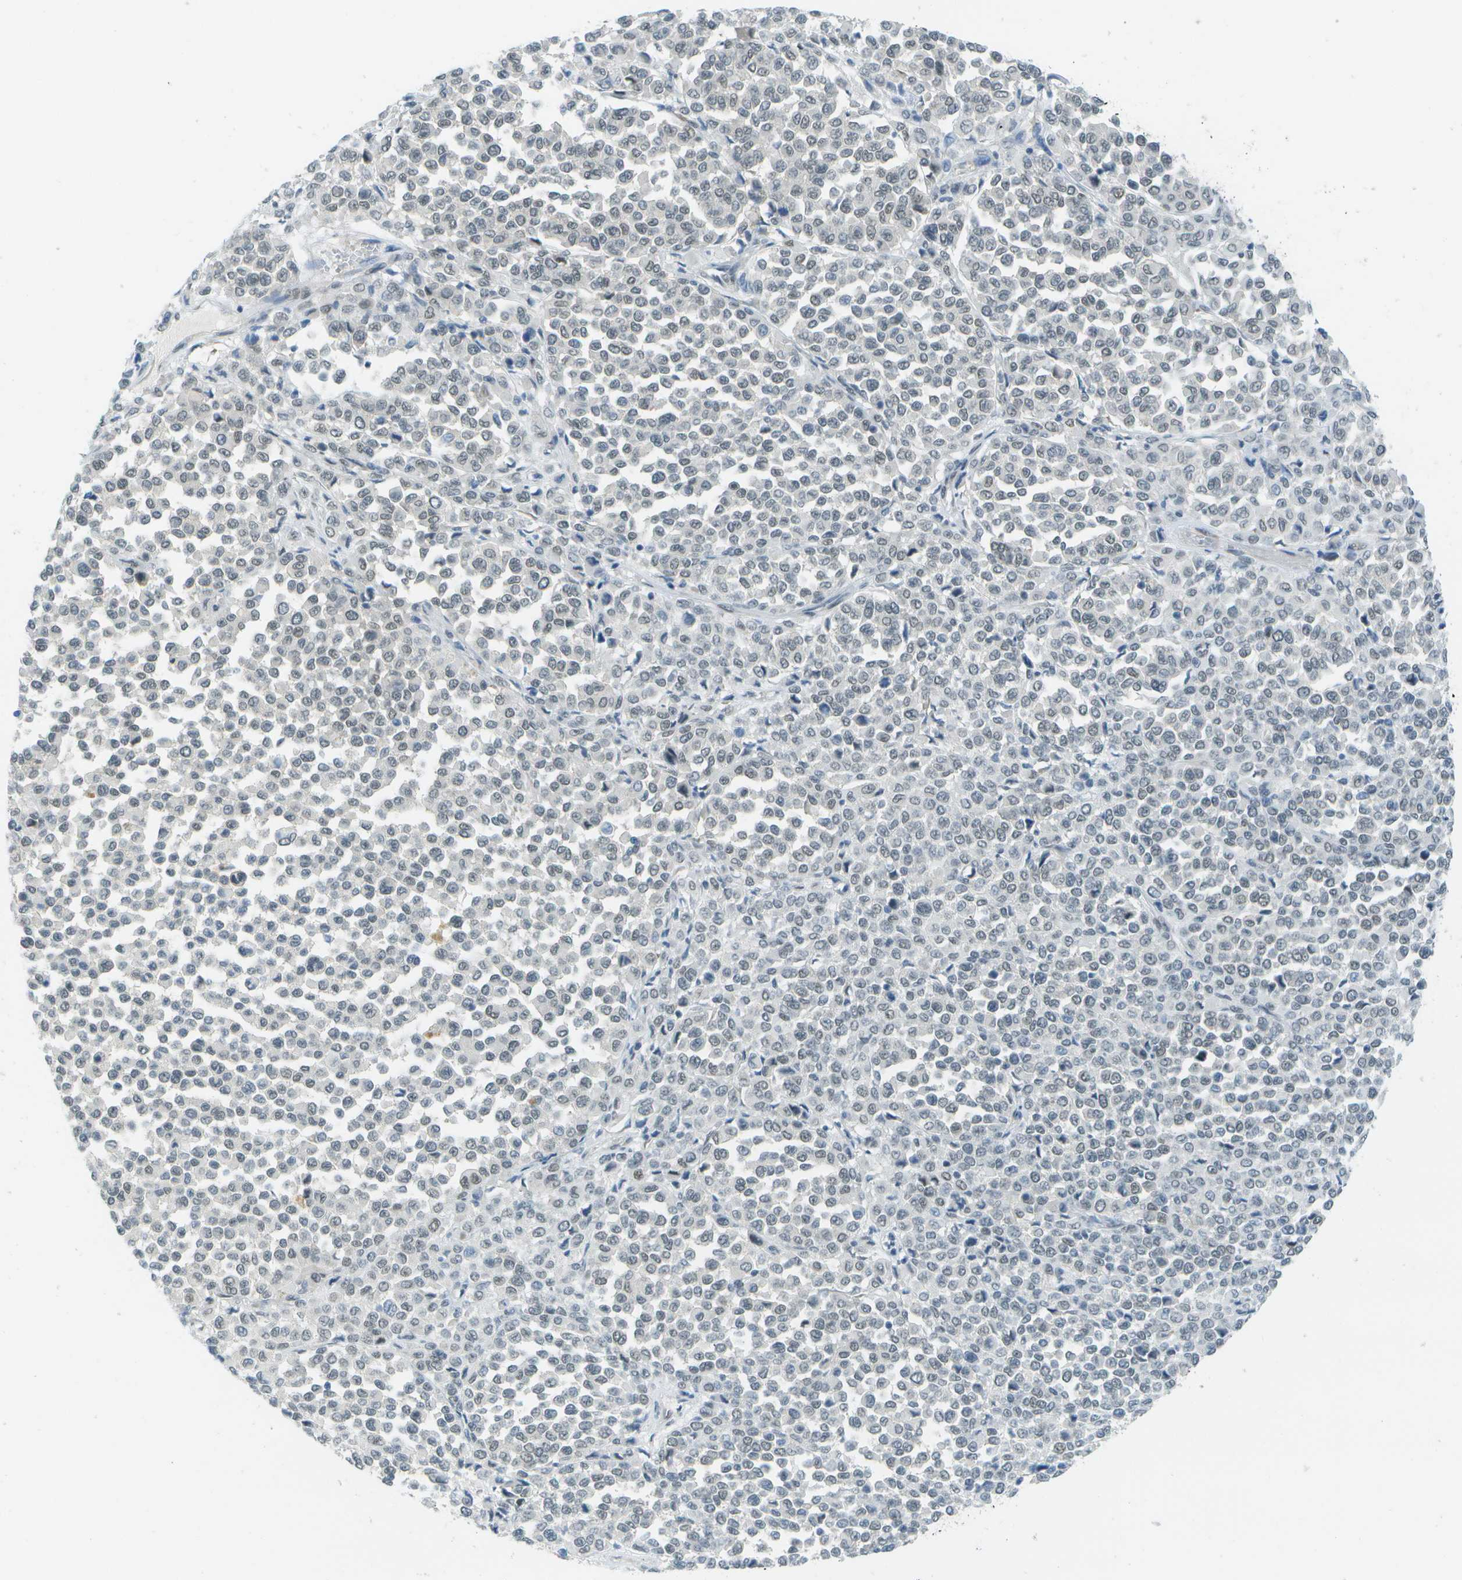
{"staining": {"intensity": "weak", "quantity": "<25%", "location": "nuclear"}, "tissue": "melanoma", "cell_type": "Tumor cells", "image_type": "cancer", "snomed": [{"axis": "morphology", "description": "Malignant melanoma, Metastatic site"}, {"axis": "topography", "description": "Pancreas"}], "caption": "Immunohistochemical staining of melanoma displays no significant staining in tumor cells.", "gene": "ARID1B", "patient": {"sex": "female", "age": 30}}